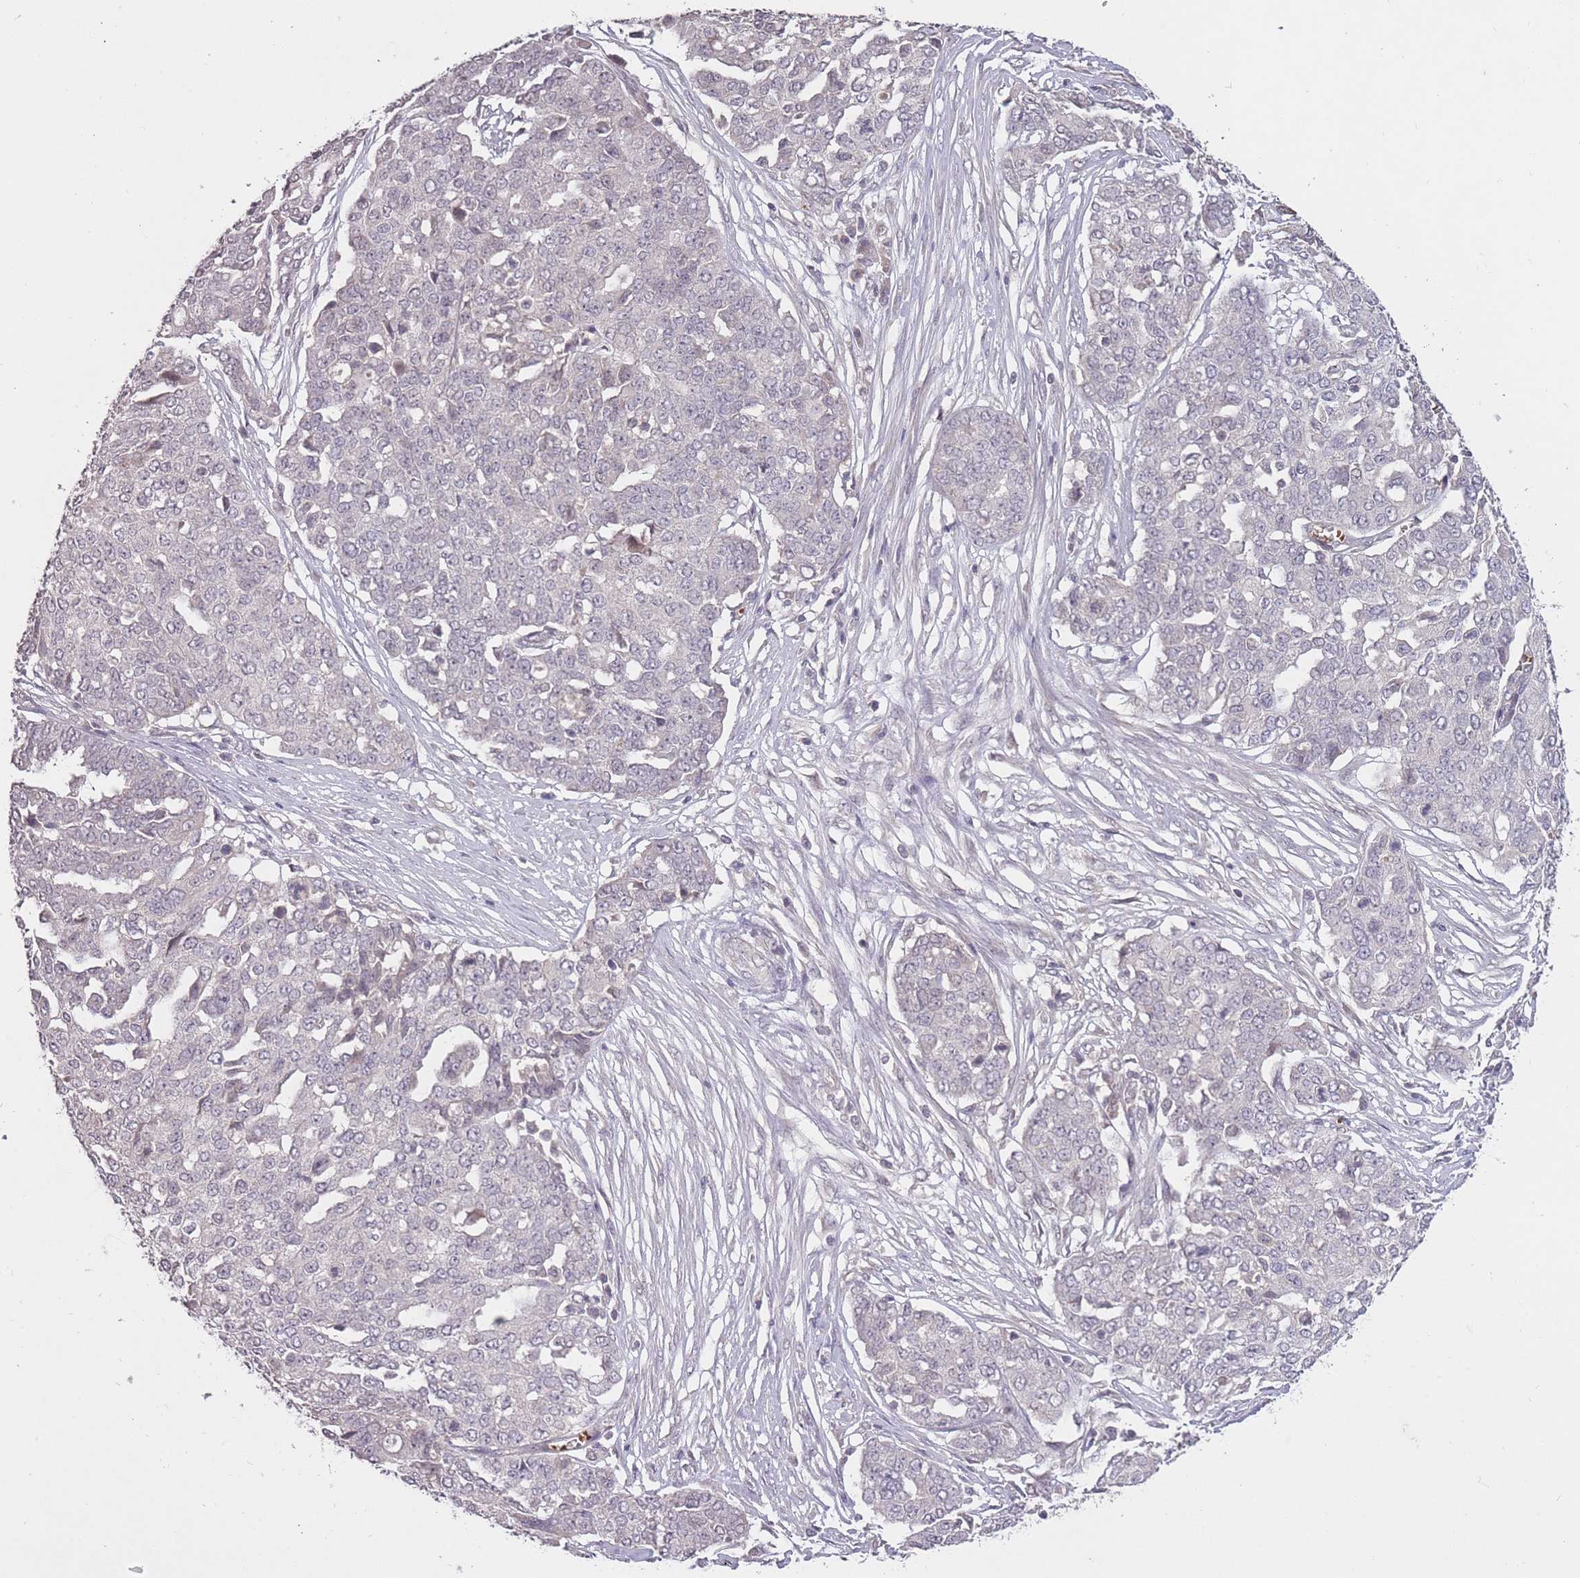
{"staining": {"intensity": "negative", "quantity": "none", "location": "none"}, "tissue": "ovarian cancer", "cell_type": "Tumor cells", "image_type": "cancer", "snomed": [{"axis": "morphology", "description": "Cystadenocarcinoma, serous, NOS"}, {"axis": "topography", "description": "Soft tissue"}, {"axis": "topography", "description": "Ovary"}], "caption": "Immunohistochemical staining of ovarian cancer demonstrates no significant staining in tumor cells.", "gene": "ADCYAP1R1", "patient": {"sex": "female", "age": 57}}